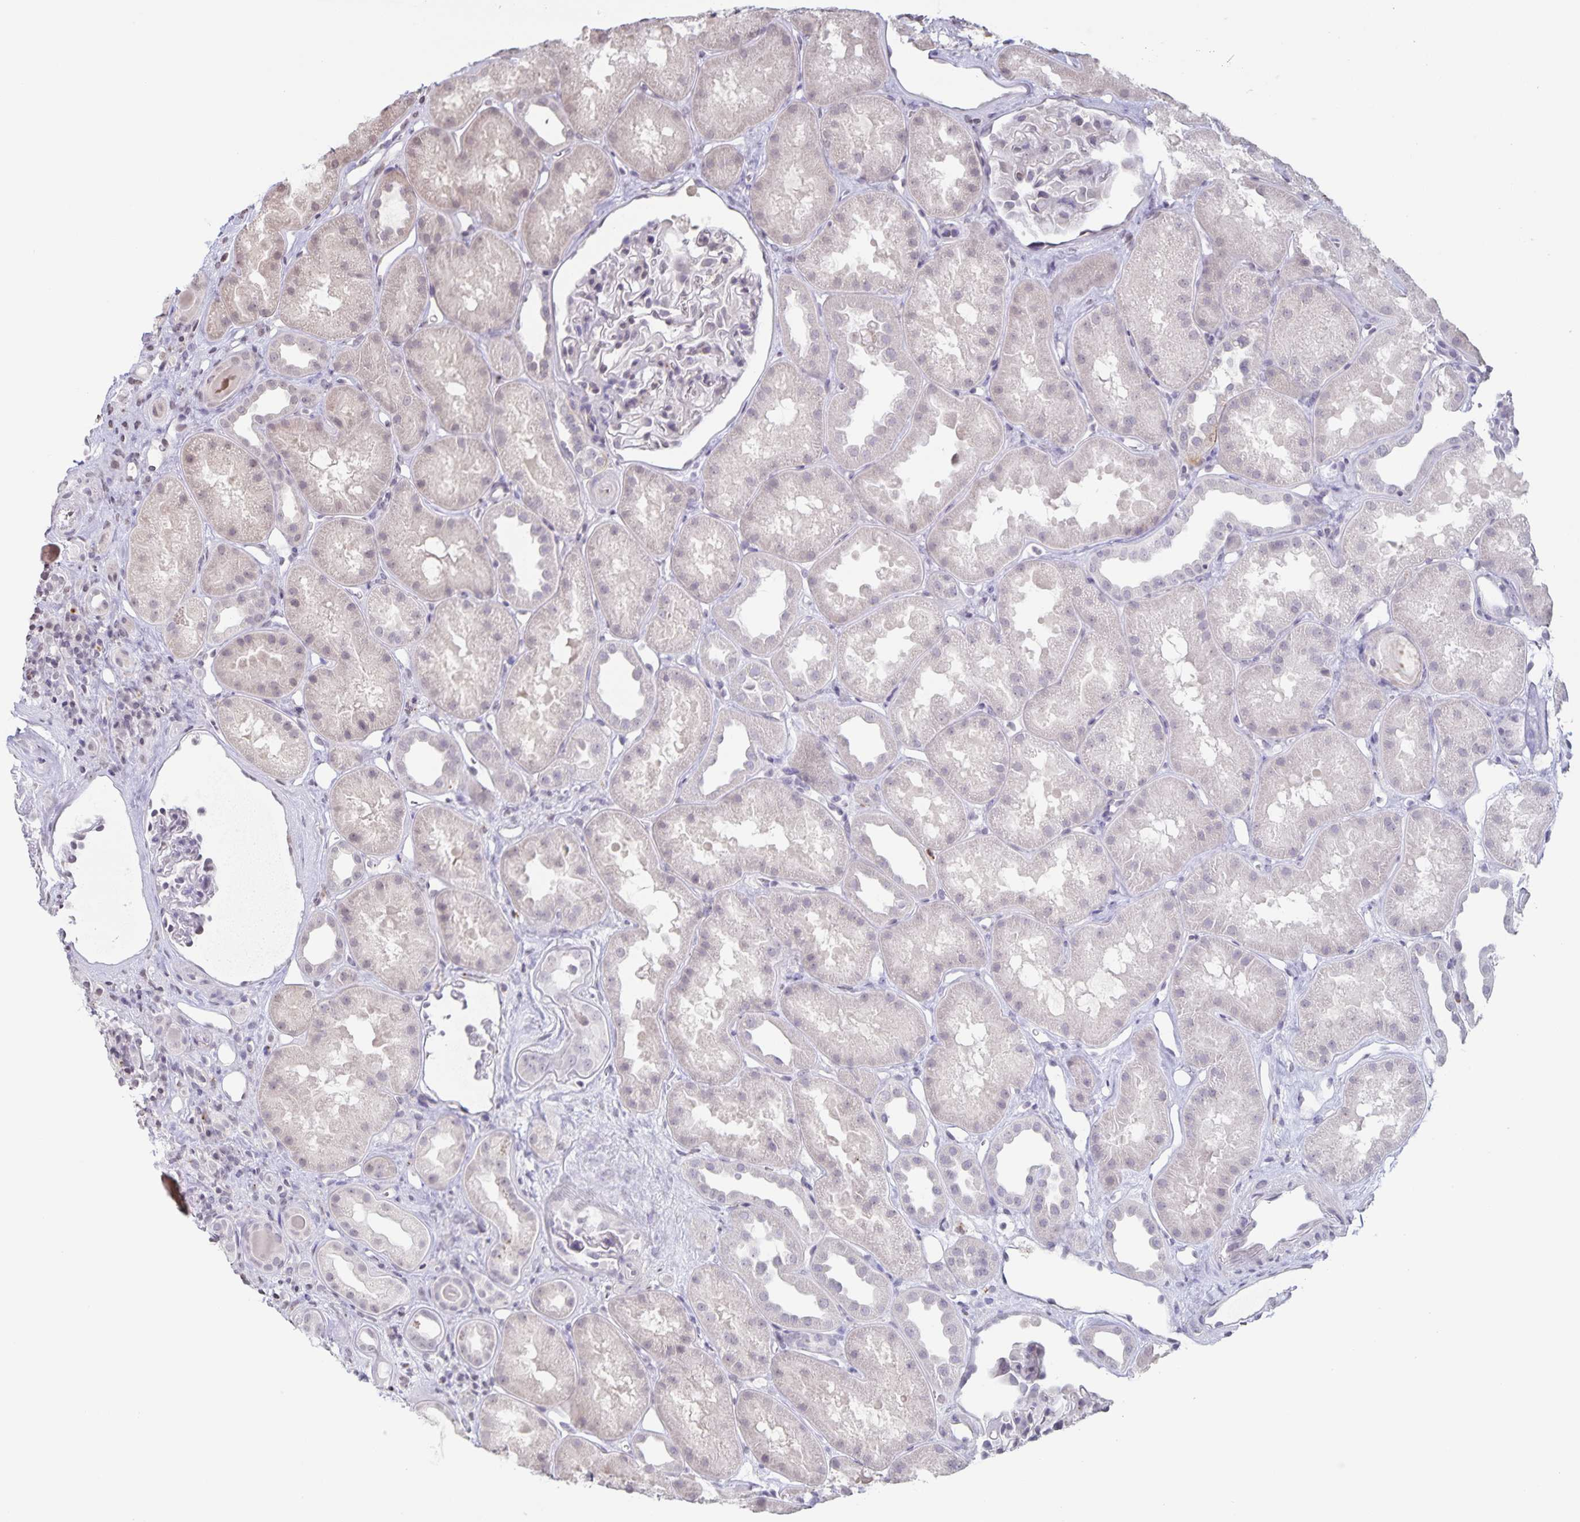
{"staining": {"intensity": "negative", "quantity": "none", "location": "none"}, "tissue": "kidney", "cell_type": "Cells in glomeruli", "image_type": "normal", "snomed": [{"axis": "morphology", "description": "Normal tissue, NOS"}, {"axis": "topography", "description": "Kidney"}], "caption": "Immunohistochemistry of normal kidney exhibits no expression in cells in glomeruli. Brightfield microscopy of immunohistochemistry stained with DAB (3,3'-diaminobenzidine) (brown) and hematoxylin (blue), captured at high magnification.", "gene": "AQP4", "patient": {"sex": "male", "age": 61}}